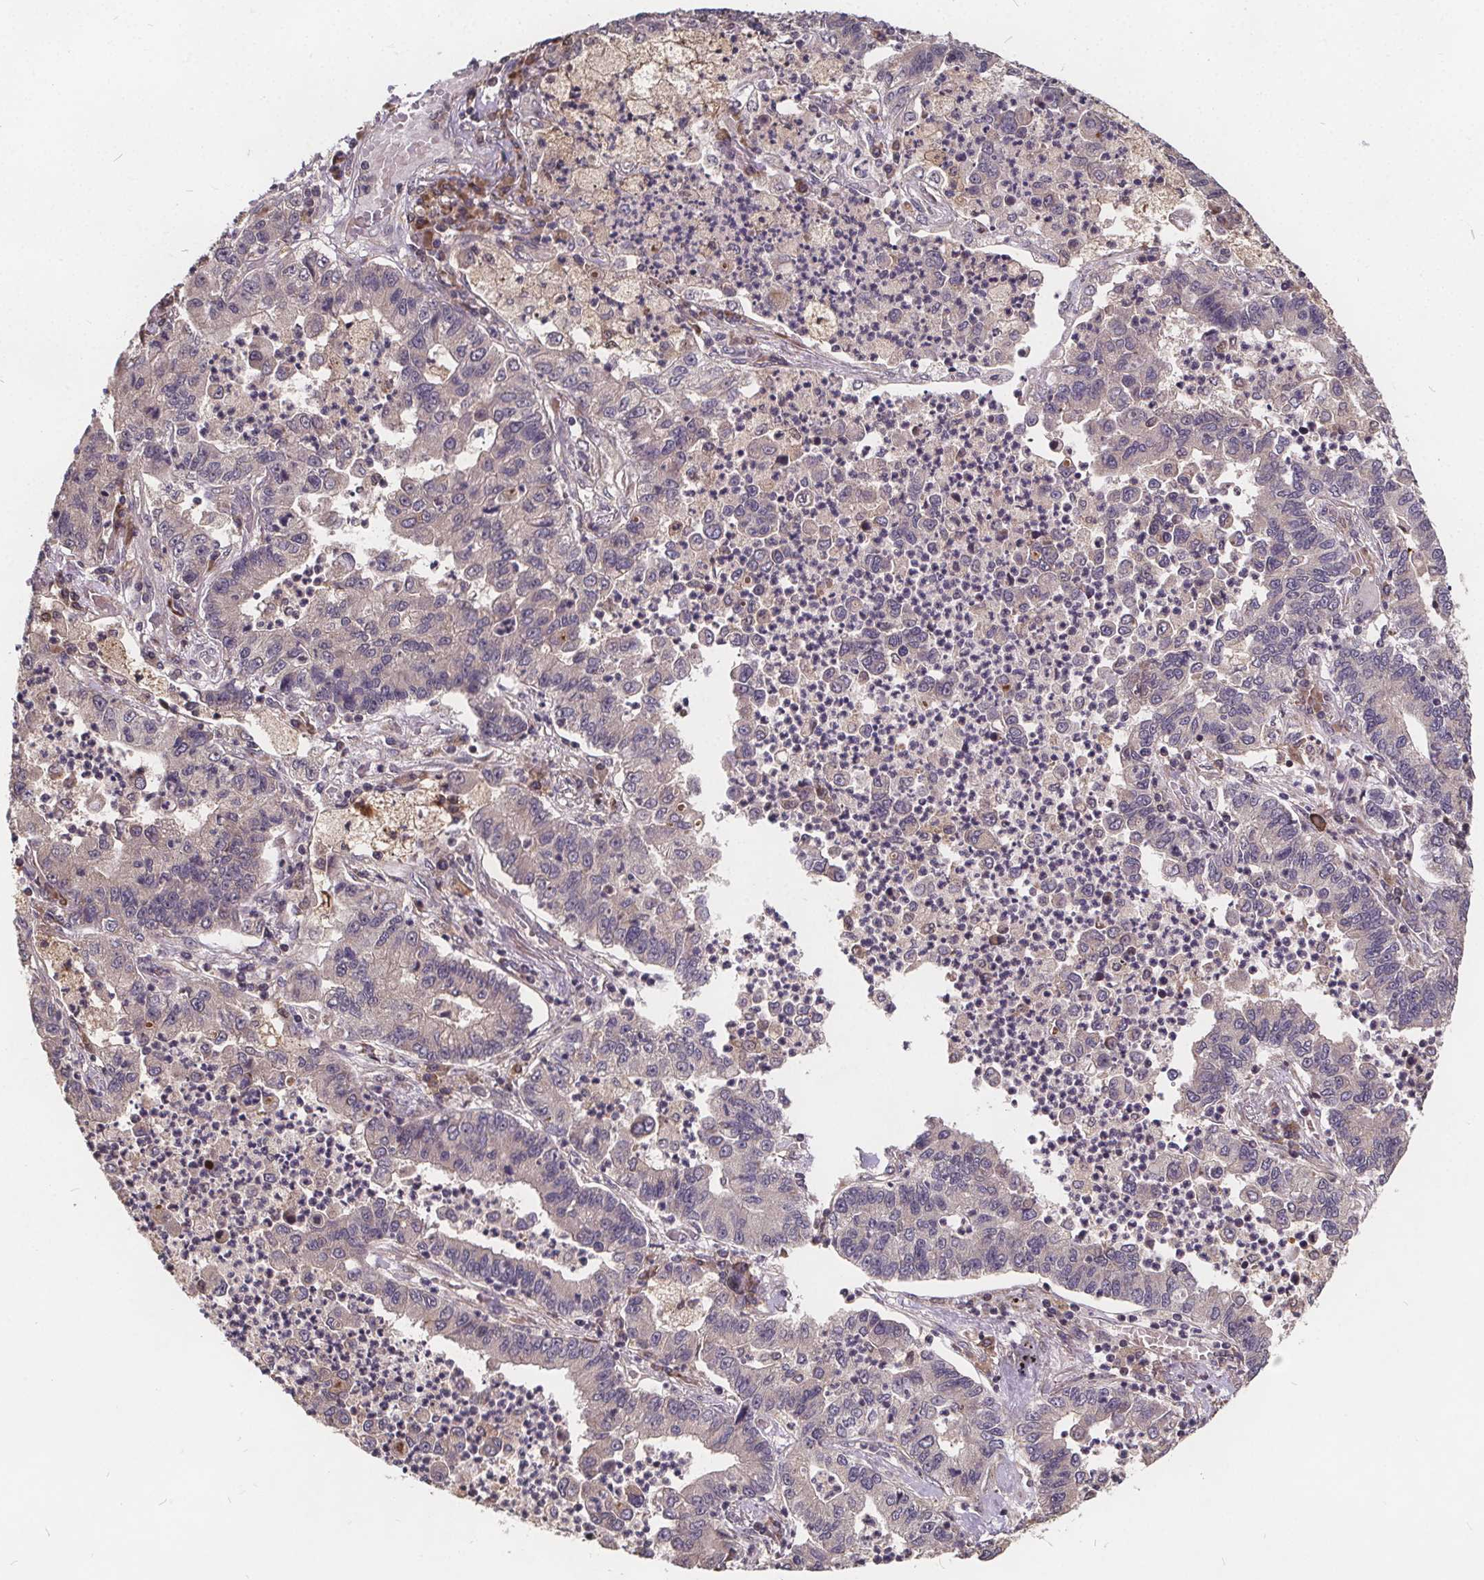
{"staining": {"intensity": "negative", "quantity": "none", "location": "none"}, "tissue": "lung cancer", "cell_type": "Tumor cells", "image_type": "cancer", "snomed": [{"axis": "morphology", "description": "Adenocarcinoma, NOS"}, {"axis": "topography", "description": "Lung"}], "caption": "Immunohistochemistry micrograph of adenocarcinoma (lung) stained for a protein (brown), which exhibits no positivity in tumor cells.", "gene": "USP9X", "patient": {"sex": "female", "age": 57}}